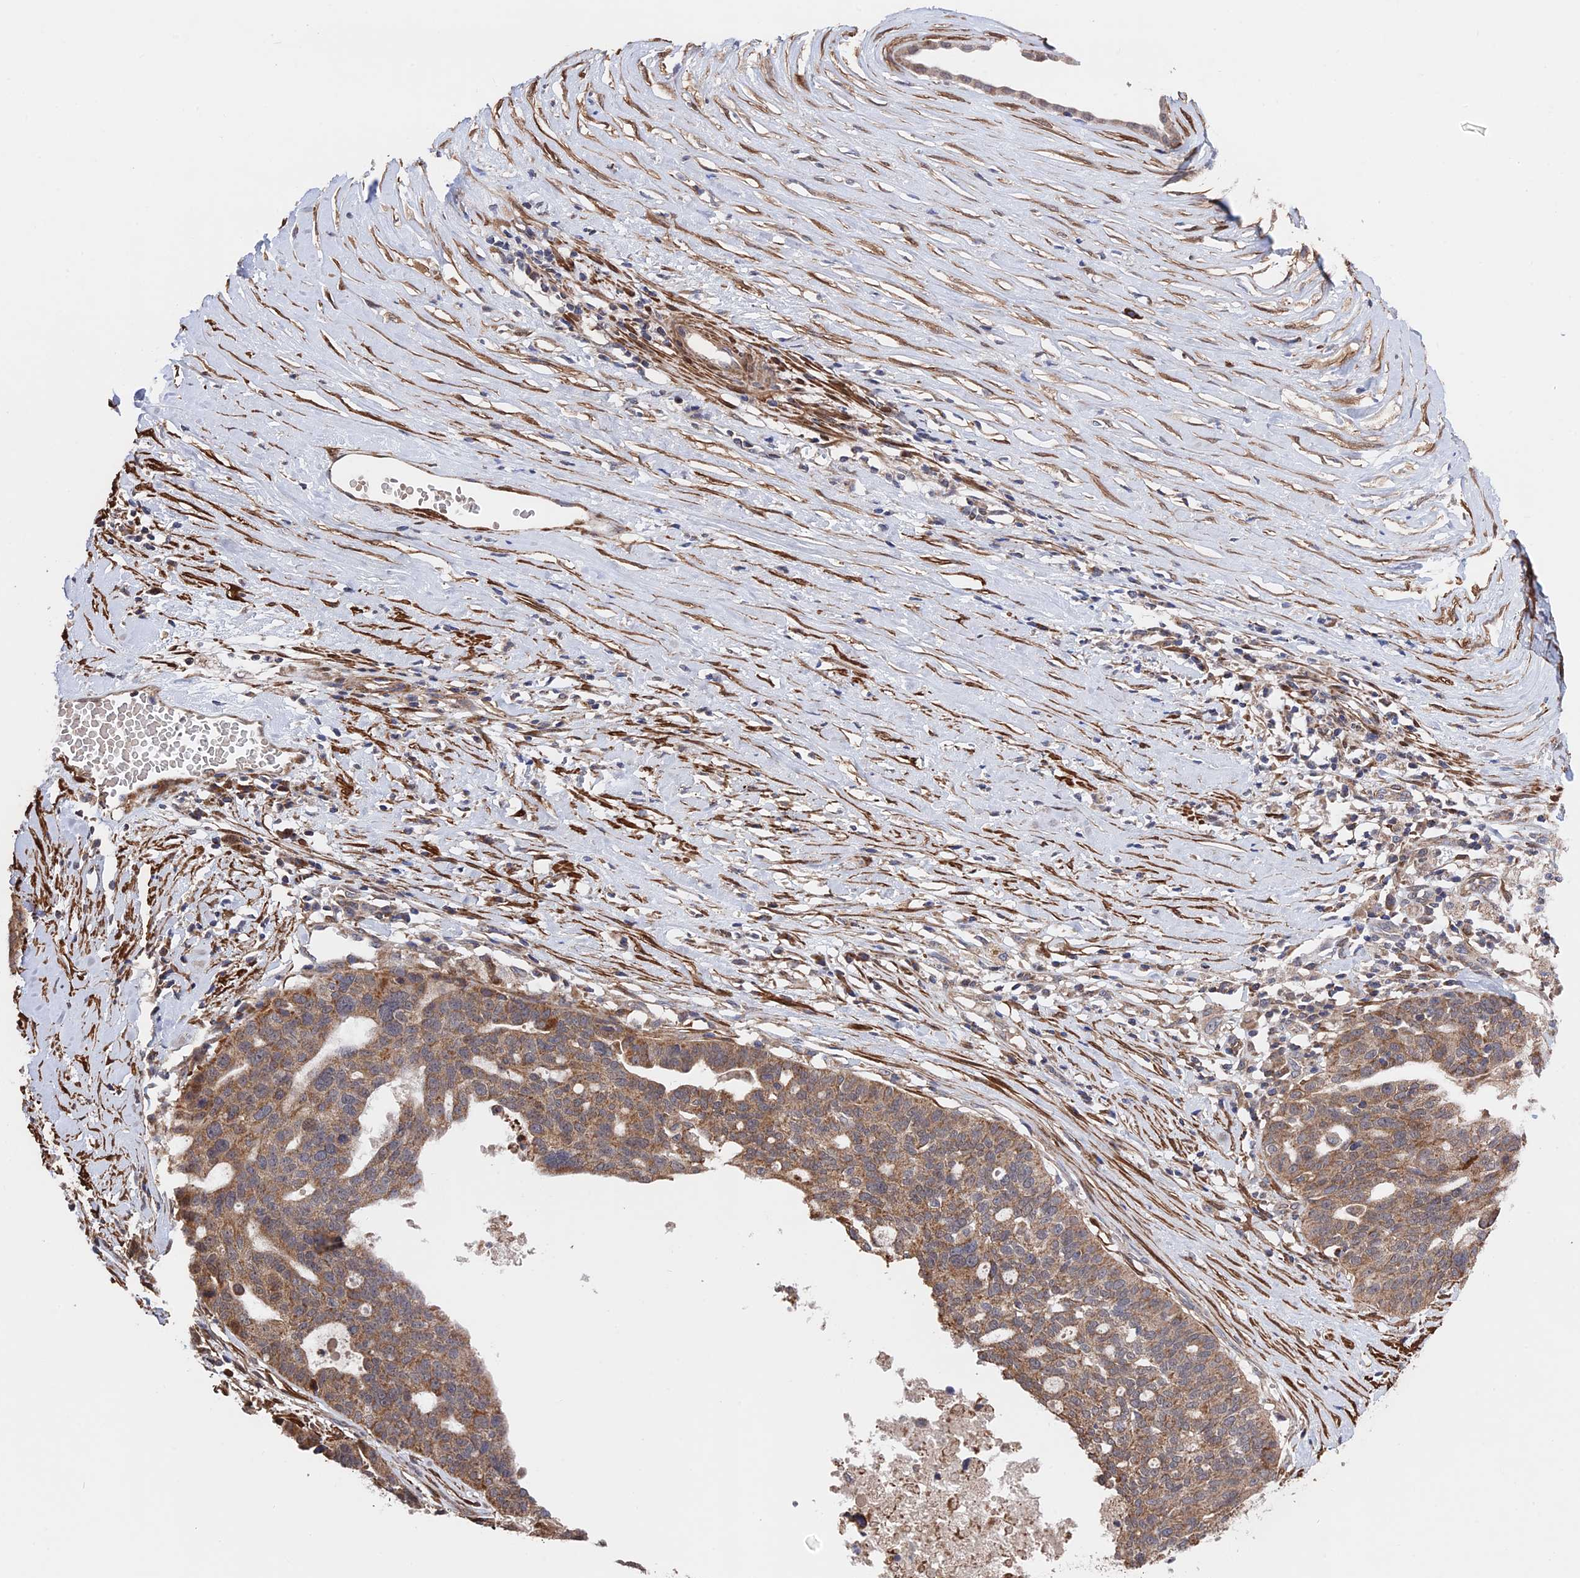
{"staining": {"intensity": "moderate", "quantity": ">75%", "location": "cytoplasmic/membranous"}, "tissue": "ovarian cancer", "cell_type": "Tumor cells", "image_type": "cancer", "snomed": [{"axis": "morphology", "description": "Cystadenocarcinoma, serous, NOS"}, {"axis": "topography", "description": "Ovary"}], "caption": "Immunohistochemistry of serous cystadenocarcinoma (ovarian) displays medium levels of moderate cytoplasmic/membranous staining in approximately >75% of tumor cells.", "gene": "ZNF320", "patient": {"sex": "female", "age": 59}}